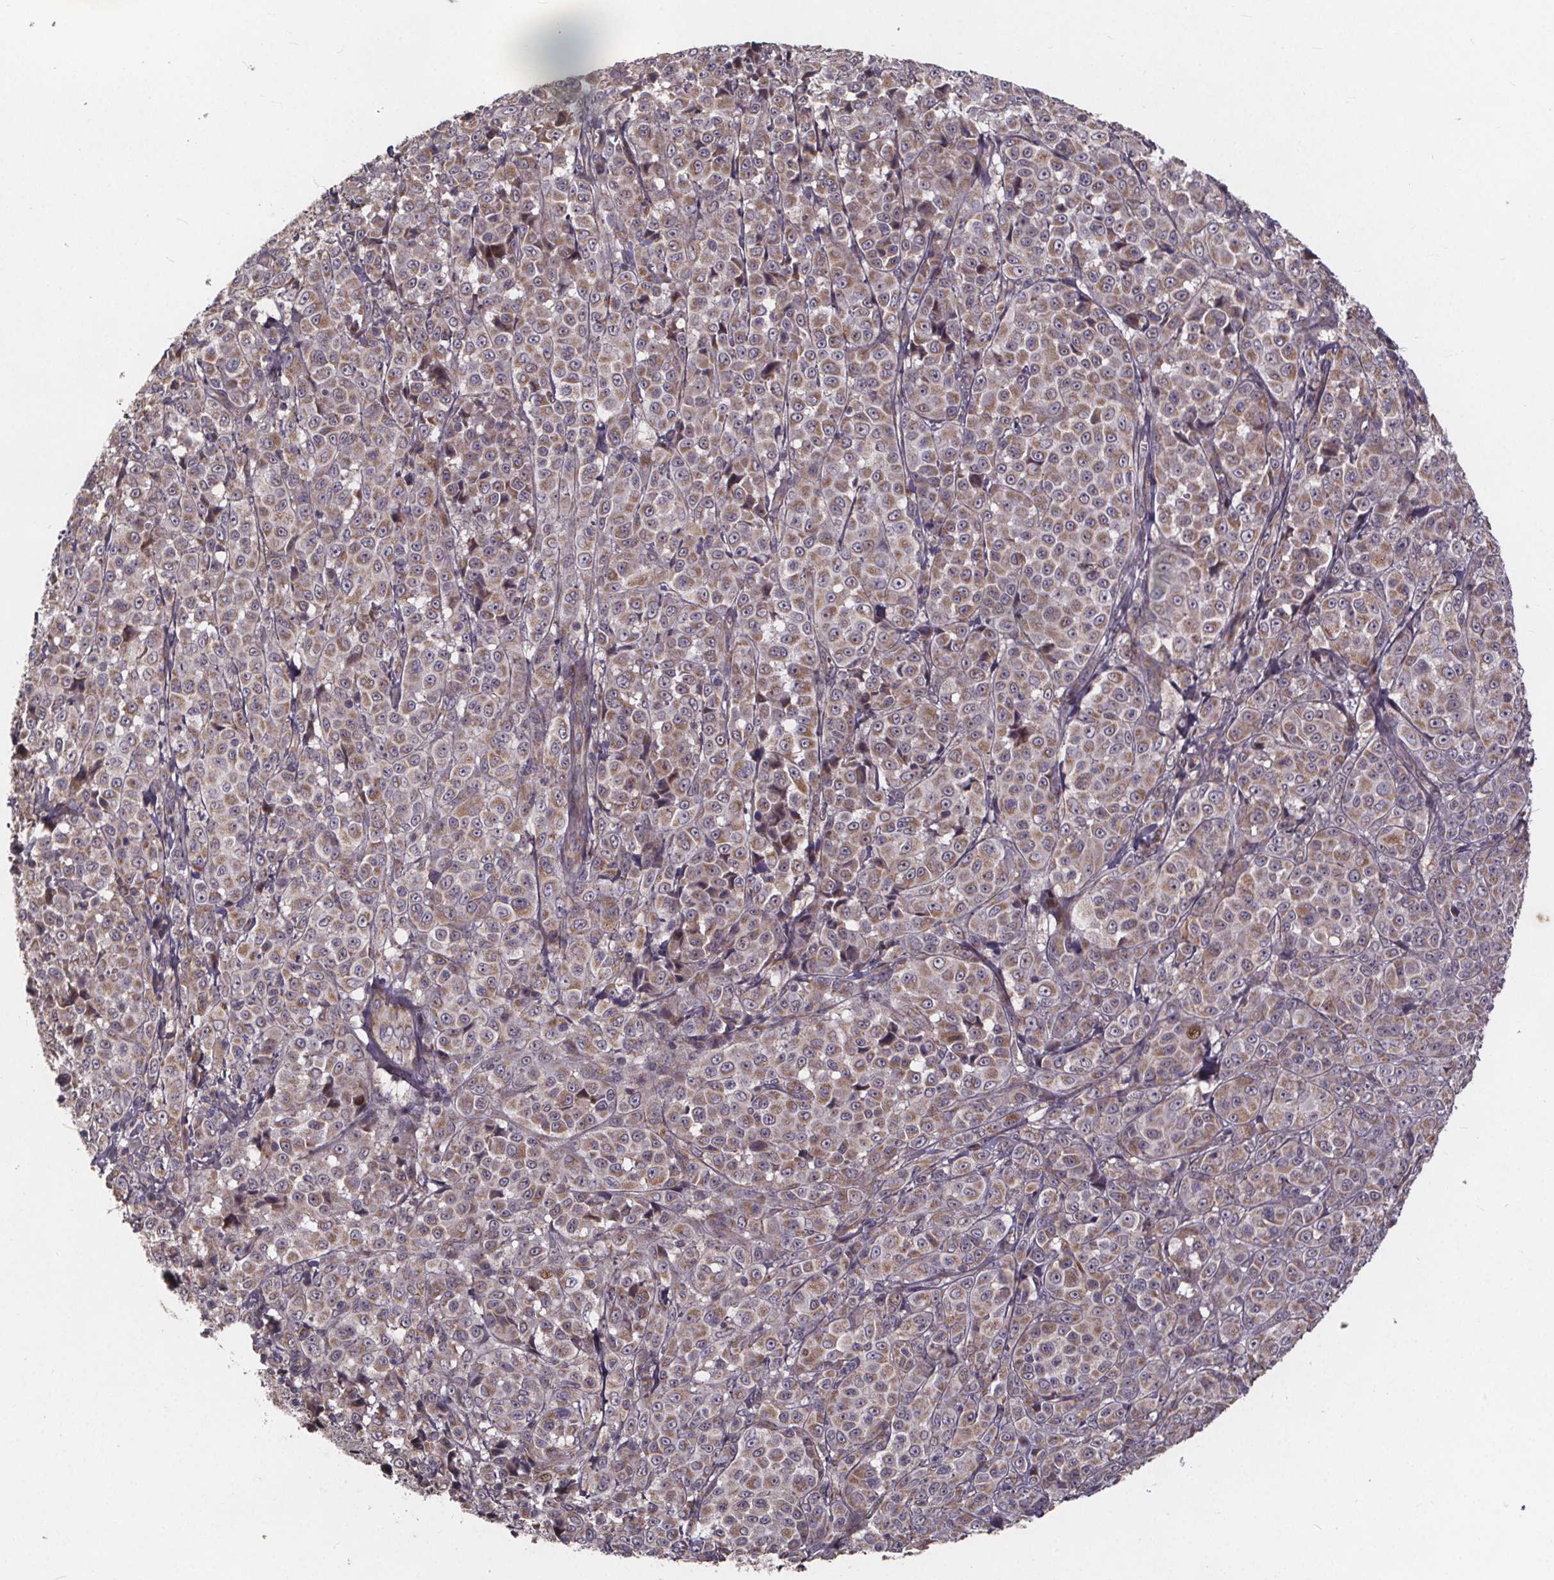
{"staining": {"intensity": "weak", "quantity": ">75%", "location": "cytoplasmic/membranous"}, "tissue": "melanoma", "cell_type": "Tumor cells", "image_type": "cancer", "snomed": [{"axis": "morphology", "description": "Malignant melanoma, NOS"}, {"axis": "topography", "description": "Skin"}], "caption": "Immunohistochemistry (IHC) photomicrograph of neoplastic tissue: malignant melanoma stained using immunohistochemistry displays low levels of weak protein expression localized specifically in the cytoplasmic/membranous of tumor cells, appearing as a cytoplasmic/membranous brown color.", "gene": "YME1L1", "patient": {"sex": "male", "age": 89}}